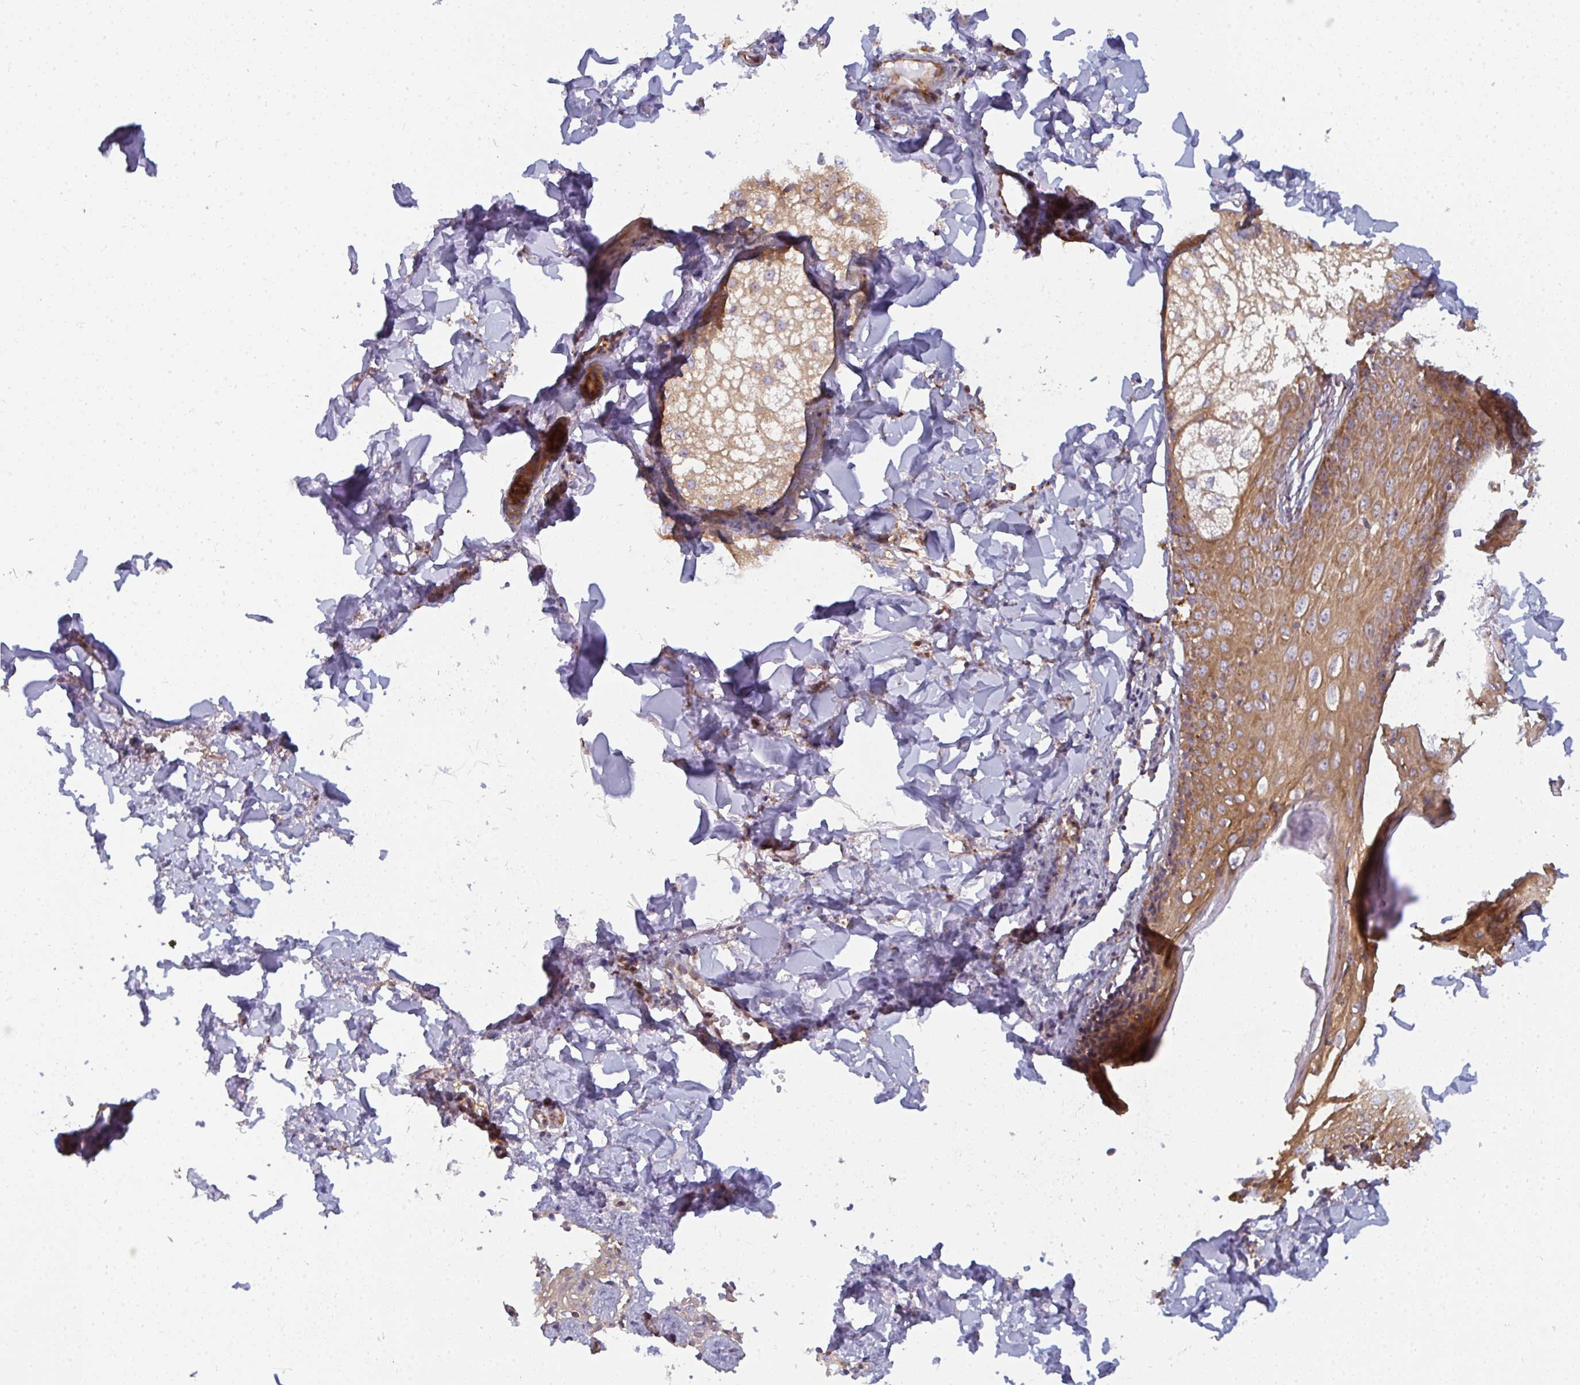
{"staining": {"intensity": "moderate", "quantity": ">75%", "location": "cytoplasmic/membranous"}, "tissue": "skin", "cell_type": "Fibroblasts", "image_type": "normal", "snomed": [{"axis": "morphology", "description": "Normal tissue, NOS"}, {"axis": "topography", "description": "Skin"}], "caption": "Benign skin reveals moderate cytoplasmic/membranous expression in about >75% of fibroblasts.", "gene": "DYNC1I2", "patient": {"sex": "male", "age": 16}}